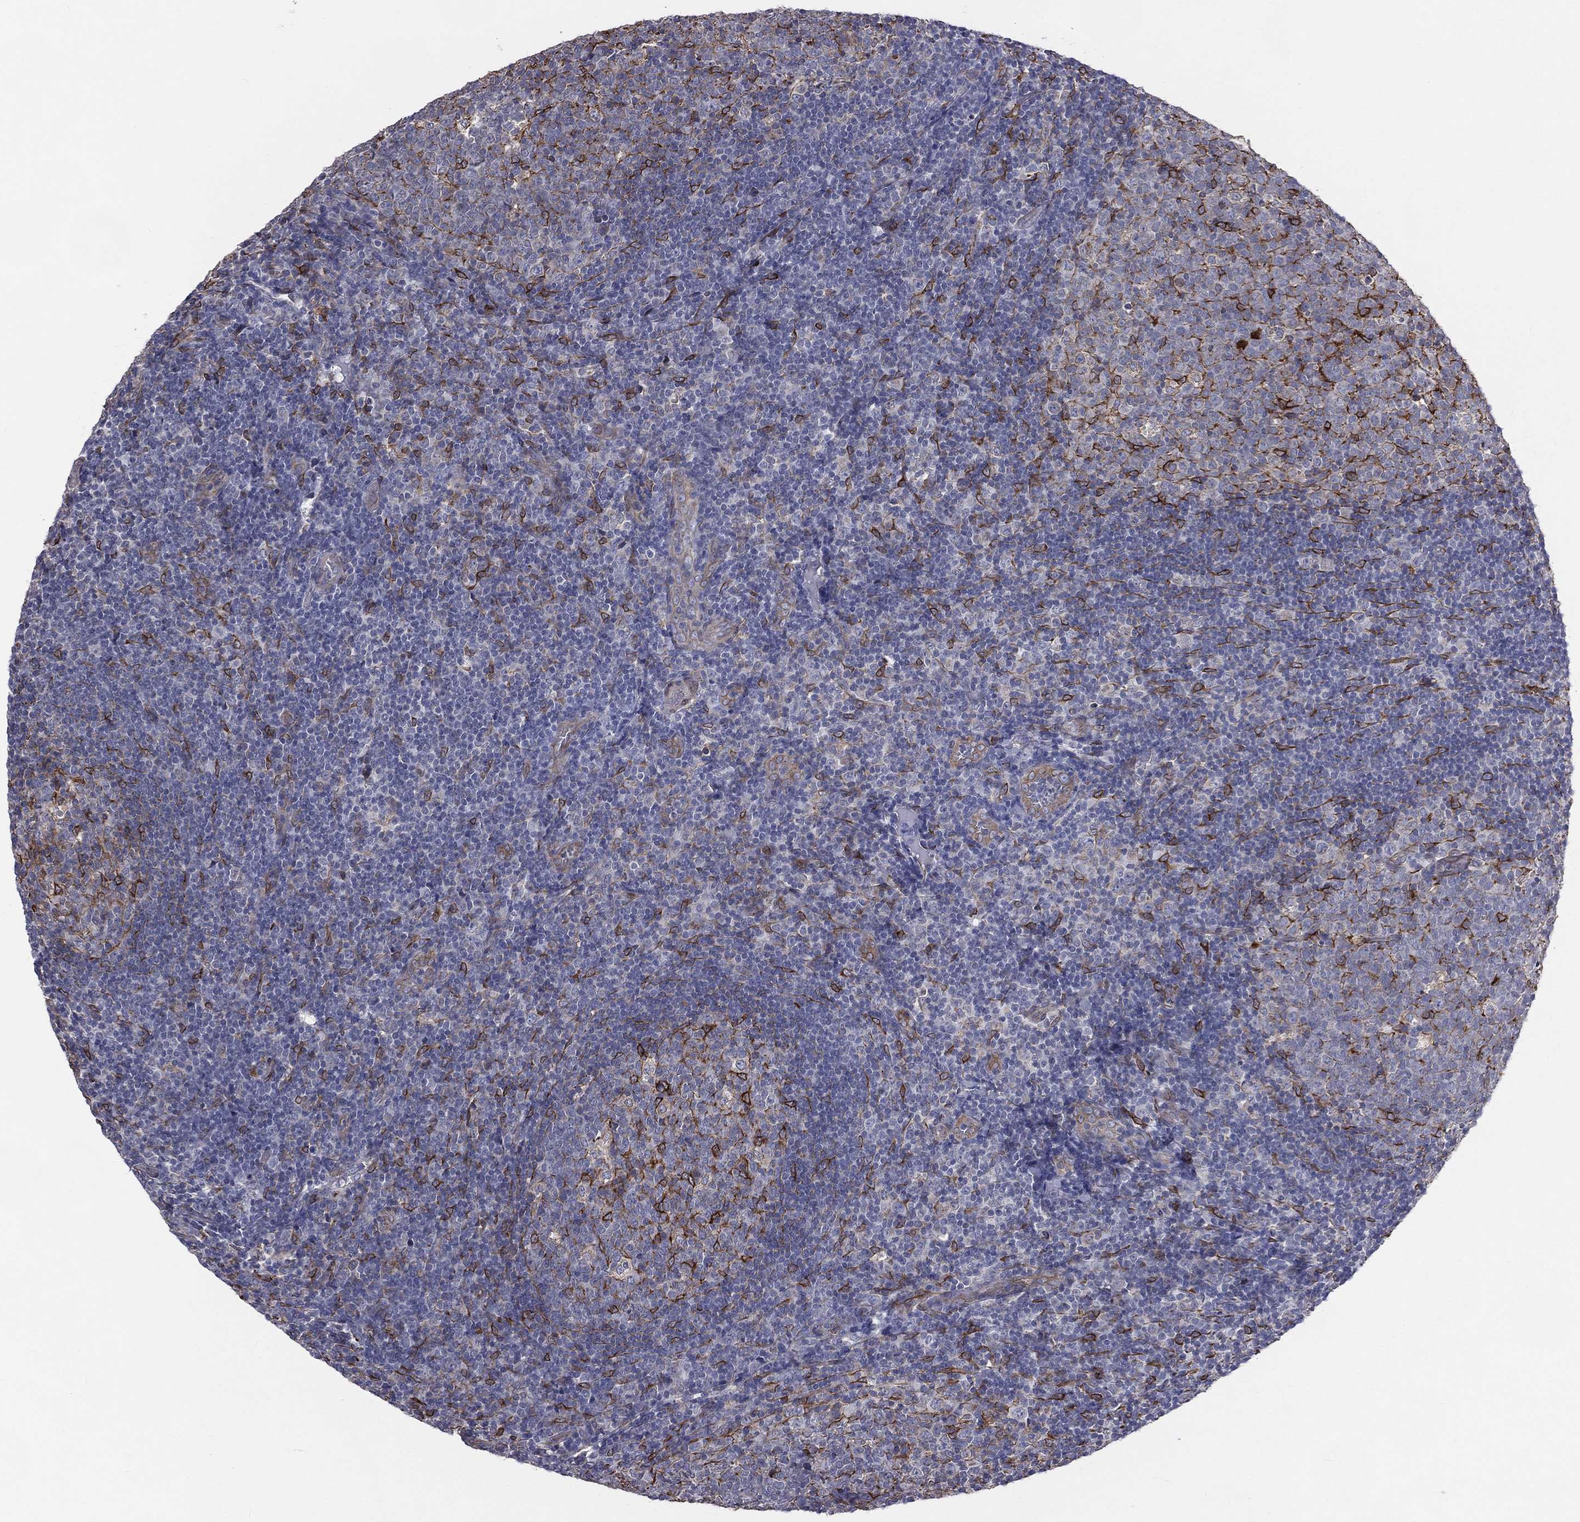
{"staining": {"intensity": "strong", "quantity": "<25%", "location": "cytoplasmic/membranous"}, "tissue": "tonsil", "cell_type": "Germinal center cells", "image_type": "normal", "snomed": [{"axis": "morphology", "description": "Normal tissue, NOS"}, {"axis": "topography", "description": "Tonsil"}], "caption": "Immunohistochemical staining of unremarkable tonsil displays strong cytoplasmic/membranous protein expression in about <25% of germinal center cells. (Brightfield microscopy of DAB IHC at high magnification).", "gene": "PGRMC1", "patient": {"sex": "female", "age": 5}}